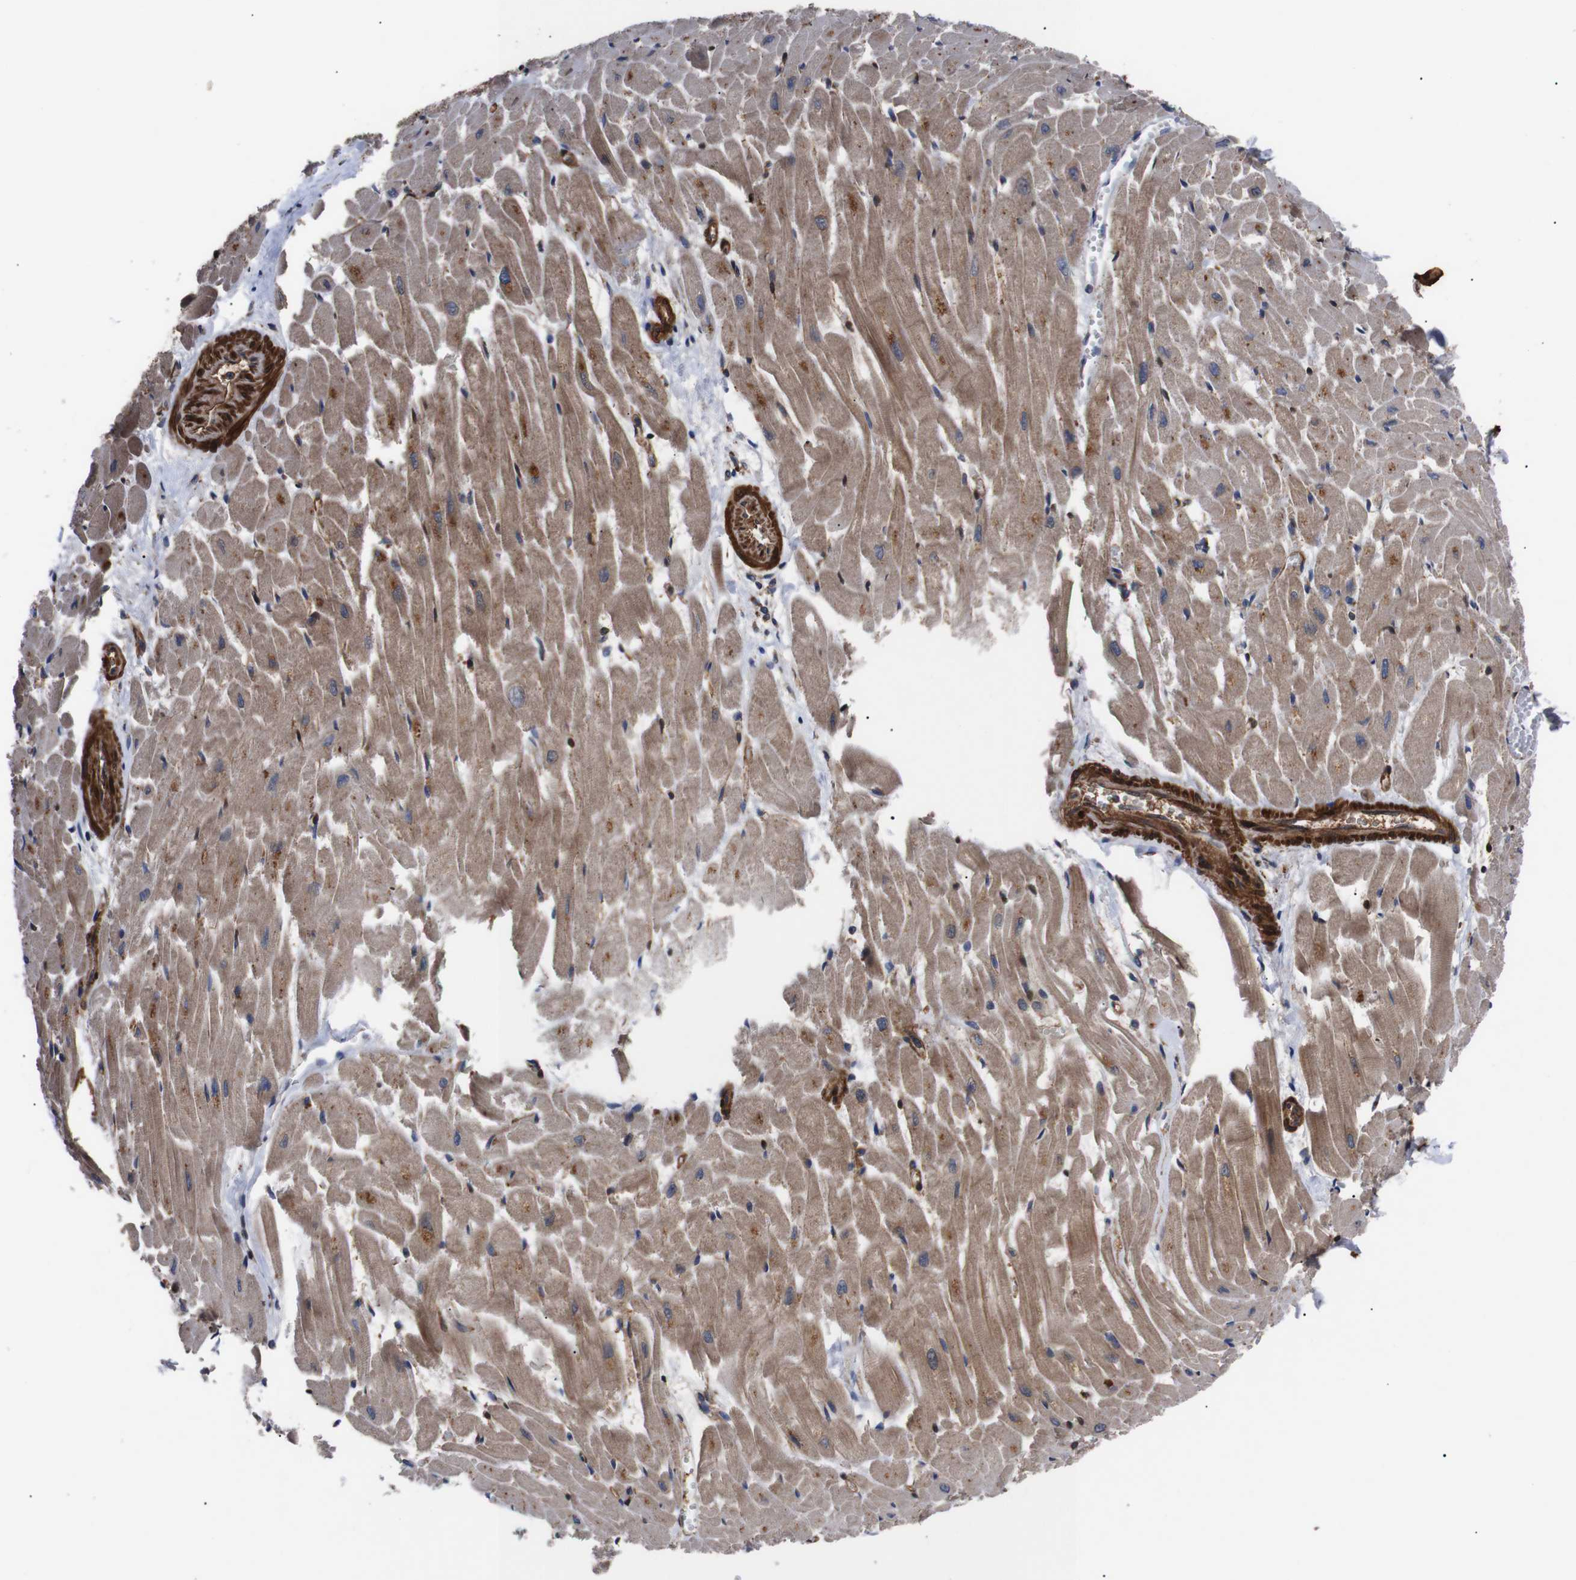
{"staining": {"intensity": "moderate", "quantity": ">75%", "location": "cytoplasmic/membranous"}, "tissue": "heart muscle", "cell_type": "Cardiomyocytes", "image_type": "normal", "snomed": [{"axis": "morphology", "description": "Normal tissue, NOS"}, {"axis": "topography", "description": "Heart"}], "caption": "Protein expression by immunohistochemistry demonstrates moderate cytoplasmic/membranous positivity in about >75% of cardiomyocytes in normal heart muscle. The protein of interest is stained brown, and the nuclei are stained in blue (DAB (3,3'-diaminobenzidine) IHC with brightfield microscopy, high magnification).", "gene": "PAWR", "patient": {"sex": "female", "age": 19}}